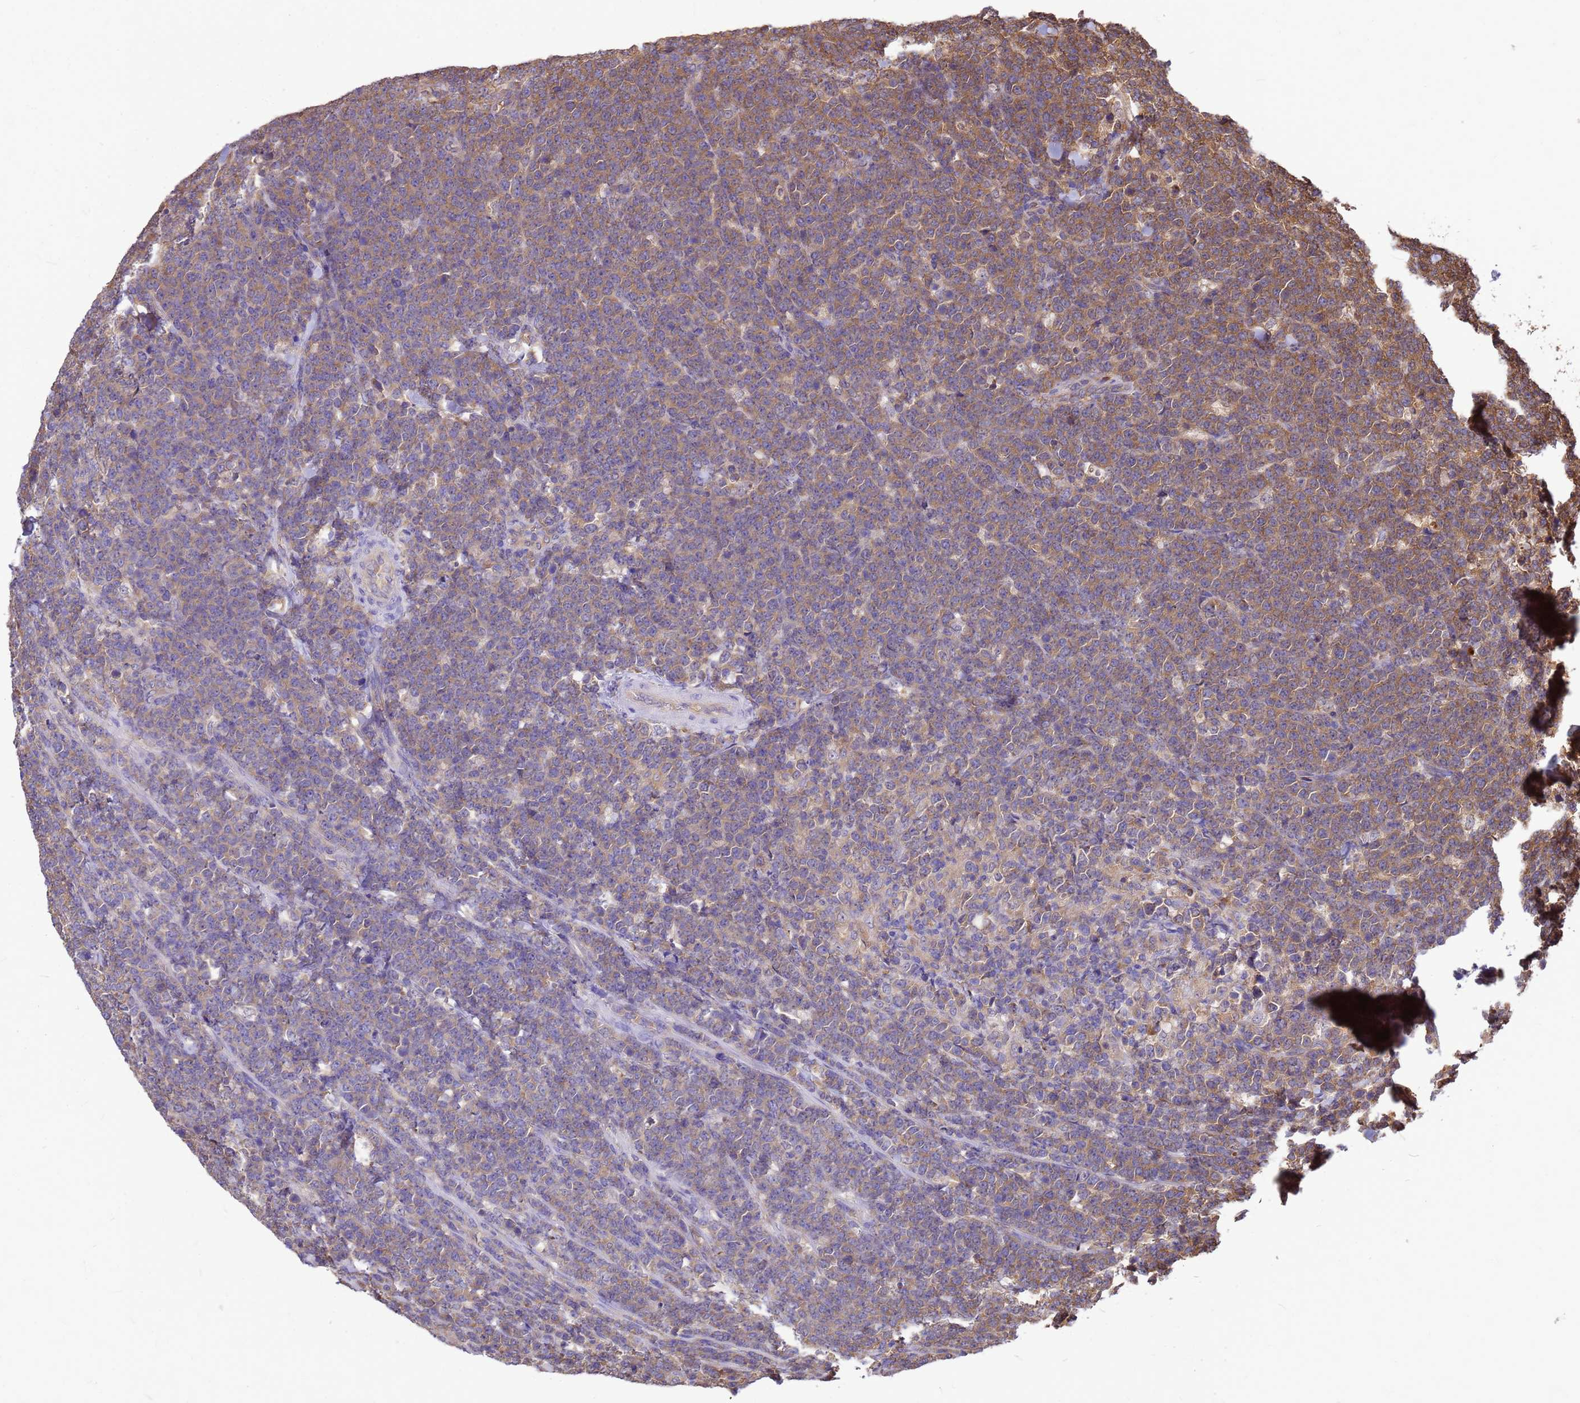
{"staining": {"intensity": "weak", "quantity": "25%-75%", "location": "cytoplasmic/membranous"}, "tissue": "lymphoma", "cell_type": "Tumor cells", "image_type": "cancer", "snomed": [{"axis": "morphology", "description": "Malignant lymphoma, non-Hodgkin's type, High grade"}, {"axis": "topography", "description": "Small intestine"}], "caption": "This micrograph demonstrates lymphoma stained with immunohistochemistry (IHC) to label a protein in brown. The cytoplasmic/membranous of tumor cells show weak positivity for the protein. Nuclei are counter-stained blue.", "gene": "GID4", "patient": {"sex": "male", "age": 8}}